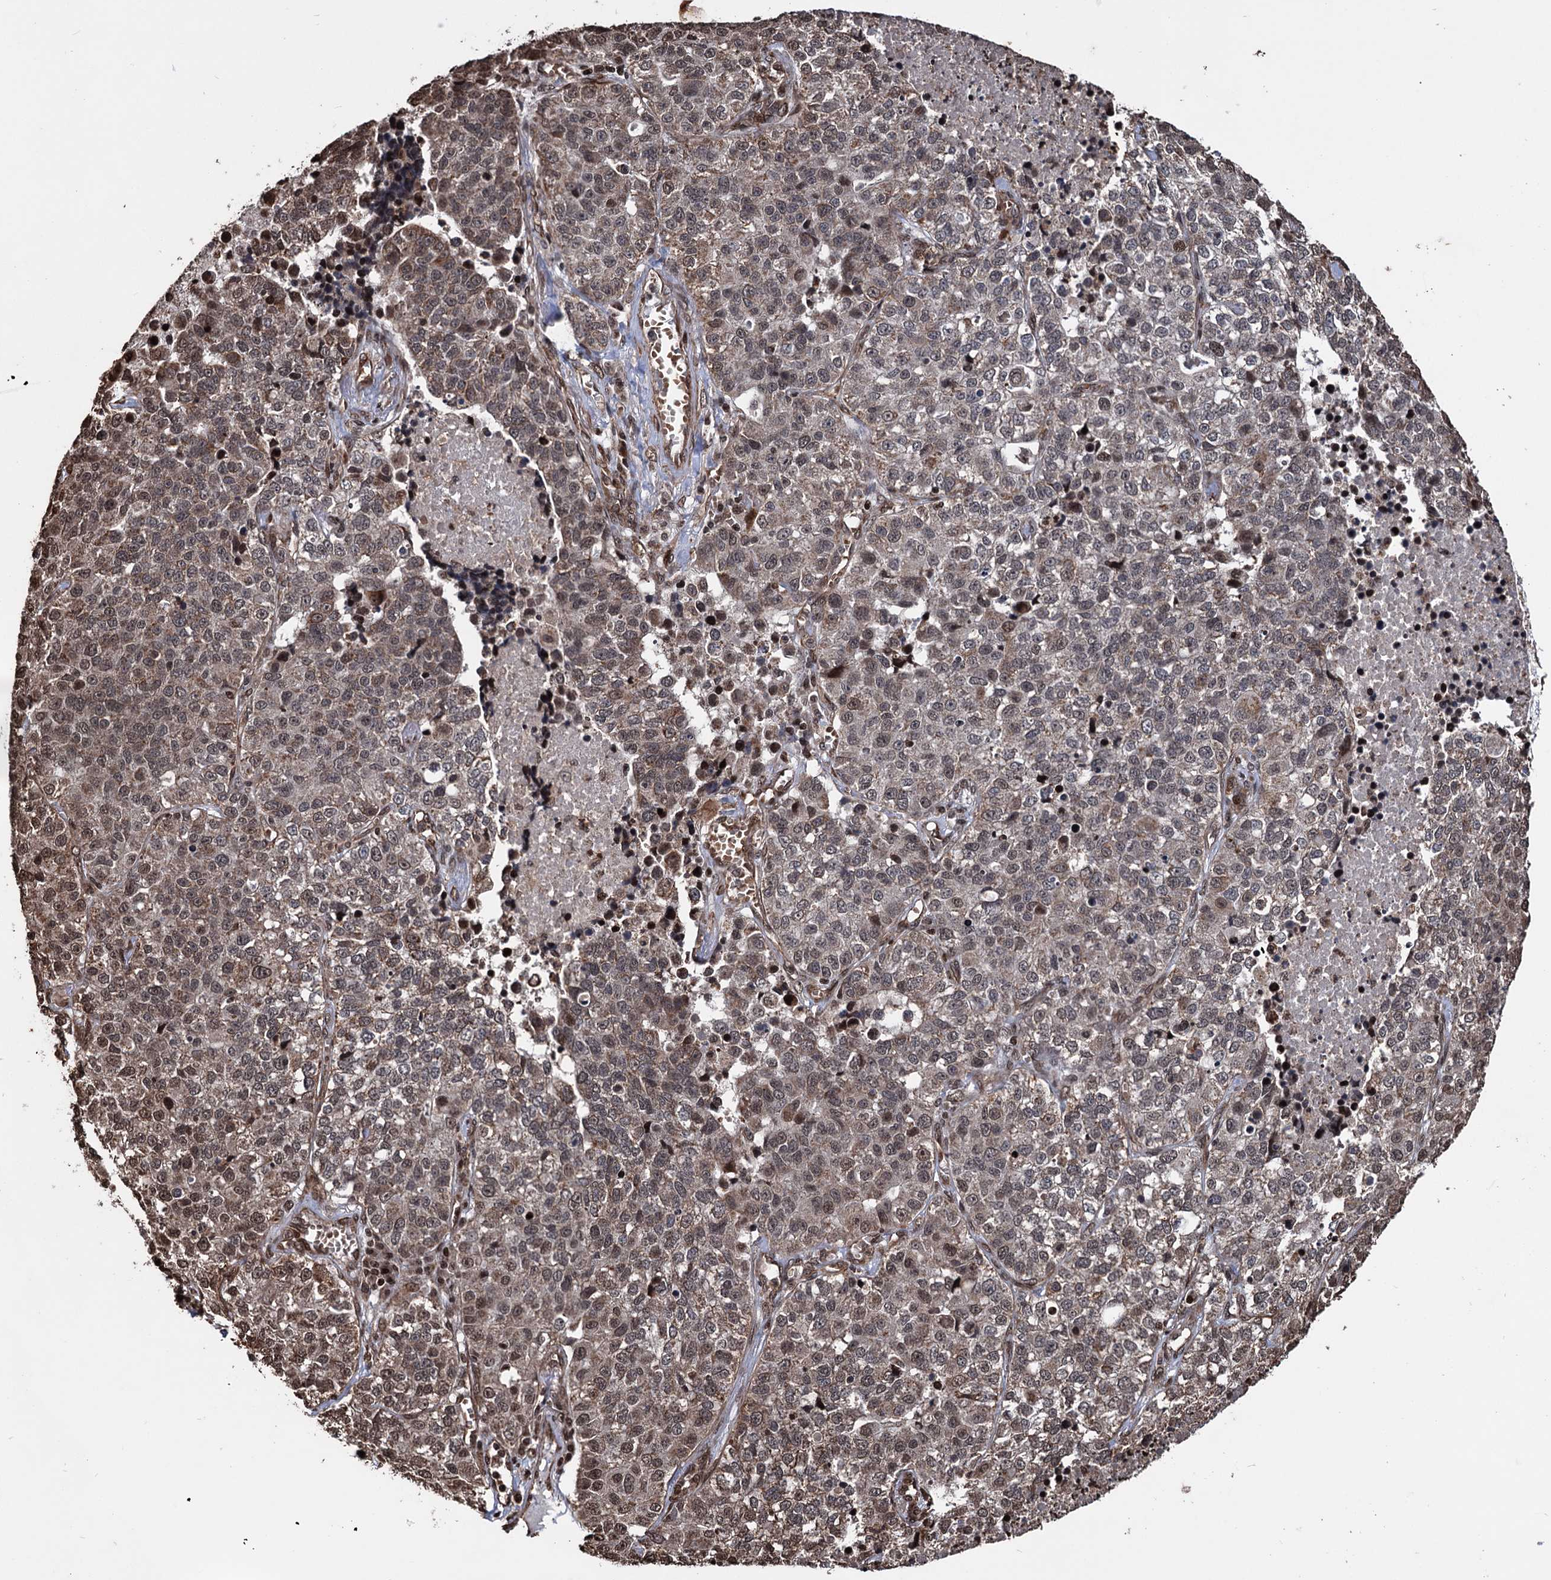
{"staining": {"intensity": "weak", "quantity": "25%-75%", "location": "cytoplasmic/membranous,nuclear"}, "tissue": "lung cancer", "cell_type": "Tumor cells", "image_type": "cancer", "snomed": [{"axis": "morphology", "description": "Adenocarcinoma, NOS"}, {"axis": "topography", "description": "Lung"}], "caption": "Immunohistochemistry (IHC) image of human lung cancer (adenocarcinoma) stained for a protein (brown), which shows low levels of weak cytoplasmic/membranous and nuclear positivity in about 25%-75% of tumor cells.", "gene": "EYA4", "patient": {"sex": "male", "age": 49}}